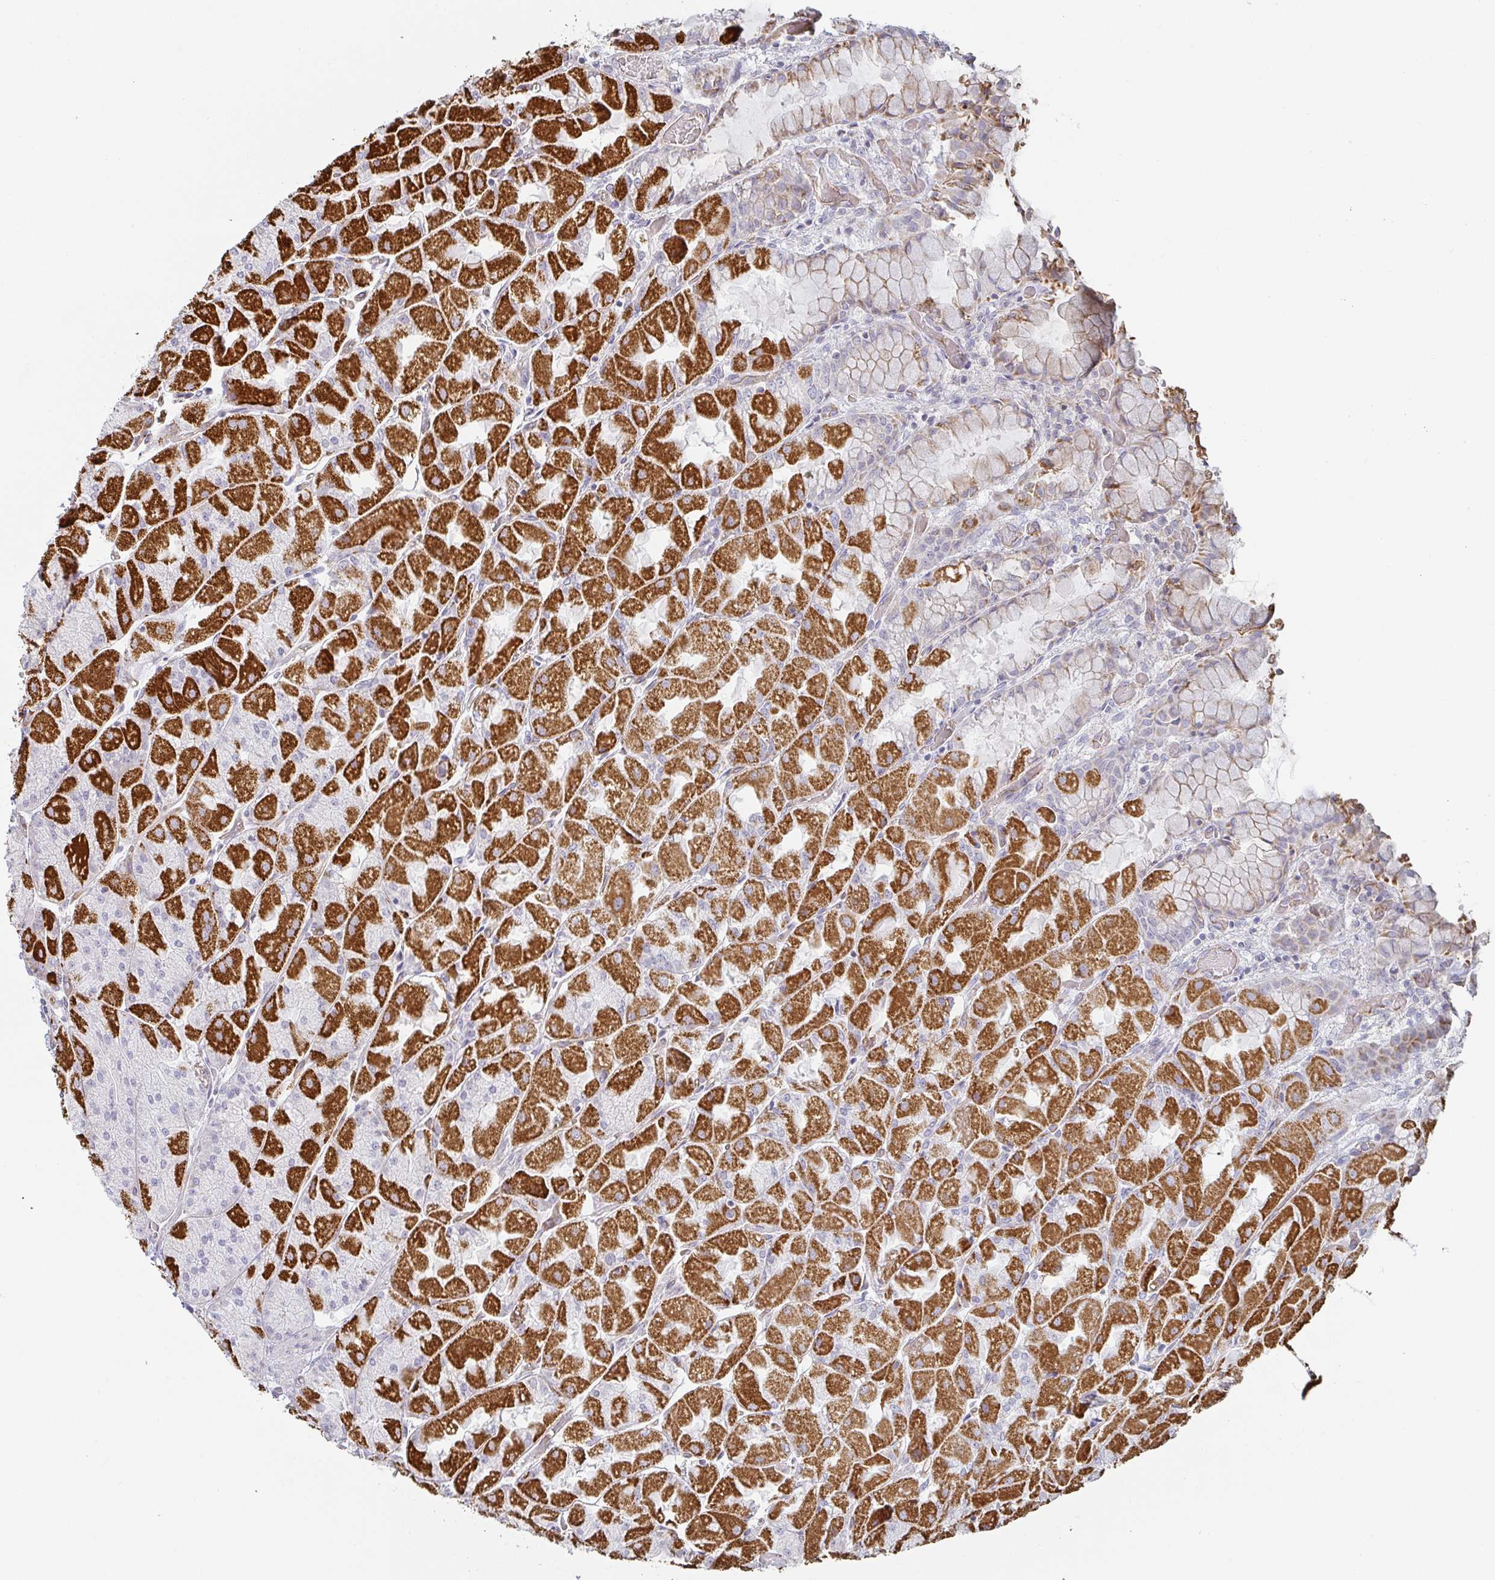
{"staining": {"intensity": "strong", "quantity": "25%-75%", "location": "cytoplasmic/membranous"}, "tissue": "stomach", "cell_type": "Glandular cells", "image_type": "normal", "snomed": [{"axis": "morphology", "description": "Normal tissue, NOS"}, {"axis": "topography", "description": "Stomach"}], "caption": "This is a histology image of immunohistochemistry (IHC) staining of normal stomach, which shows strong staining in the cytoplasmic/membranous of glandular cells.", "gene": "ZNF526", "patient": {"sex": "female", "age": 61}}